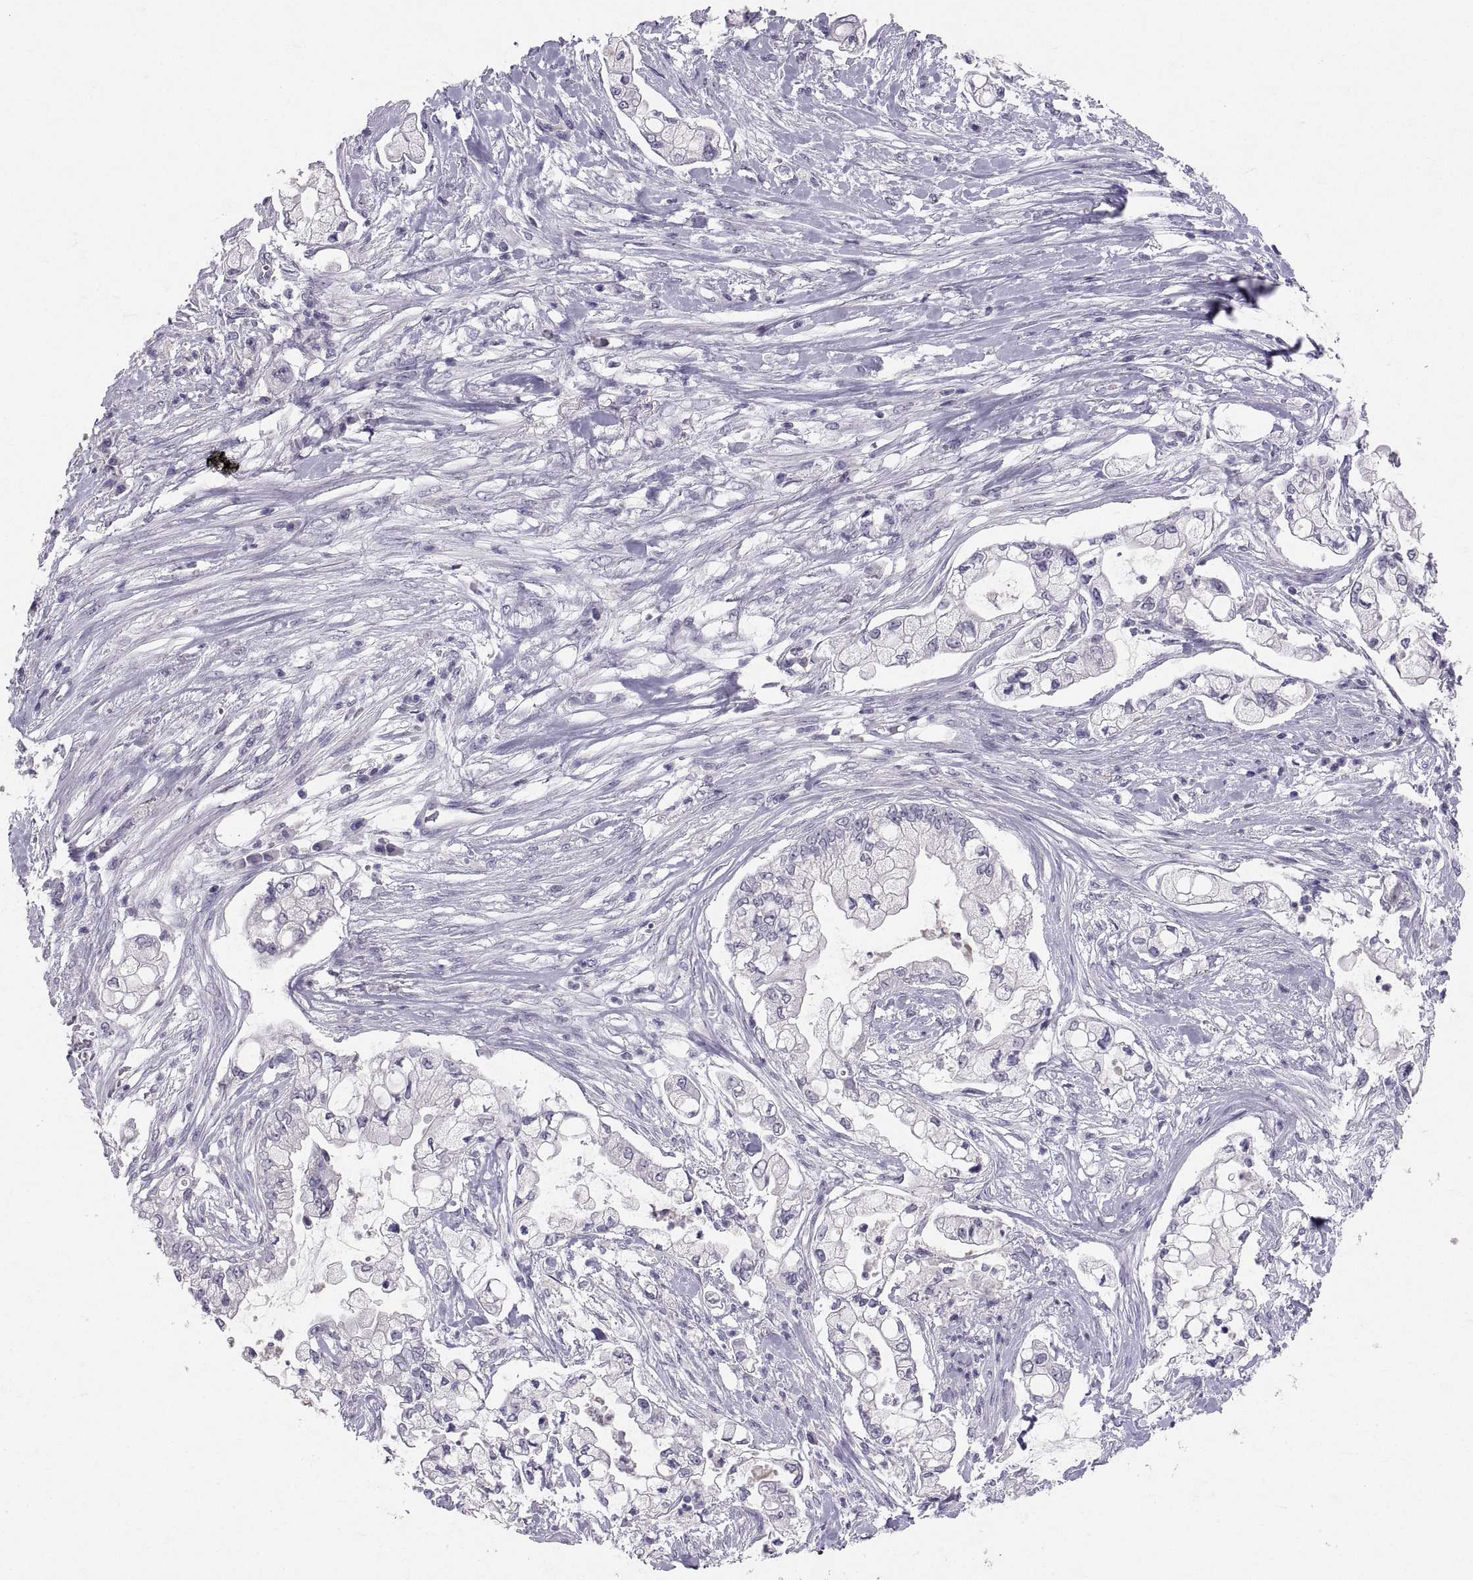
{"staining": {"intensity": "negative", "quantity": "none", "location": "none"}, "tissue": "pancreatic cancer", "cell_type": "Tumor cells", "image_type": "cancer", "snomed": [{"axis": "morphology", "description": "Adenocarcinoma, NOS"}, {"axis": "topography", "description": "Pancreas"}], "caption": "Pancreatic adenocarcinoma was stained to show a protein in brown. There is no significant positivity in tumor cells. The staining is performed using DAB (3,3'-diaminobenzidine) brown chromogen with nuclei counter-stained in using hematoxylin.", "gene": "PTN", "patient": {"sex": "female", "age": 69}}